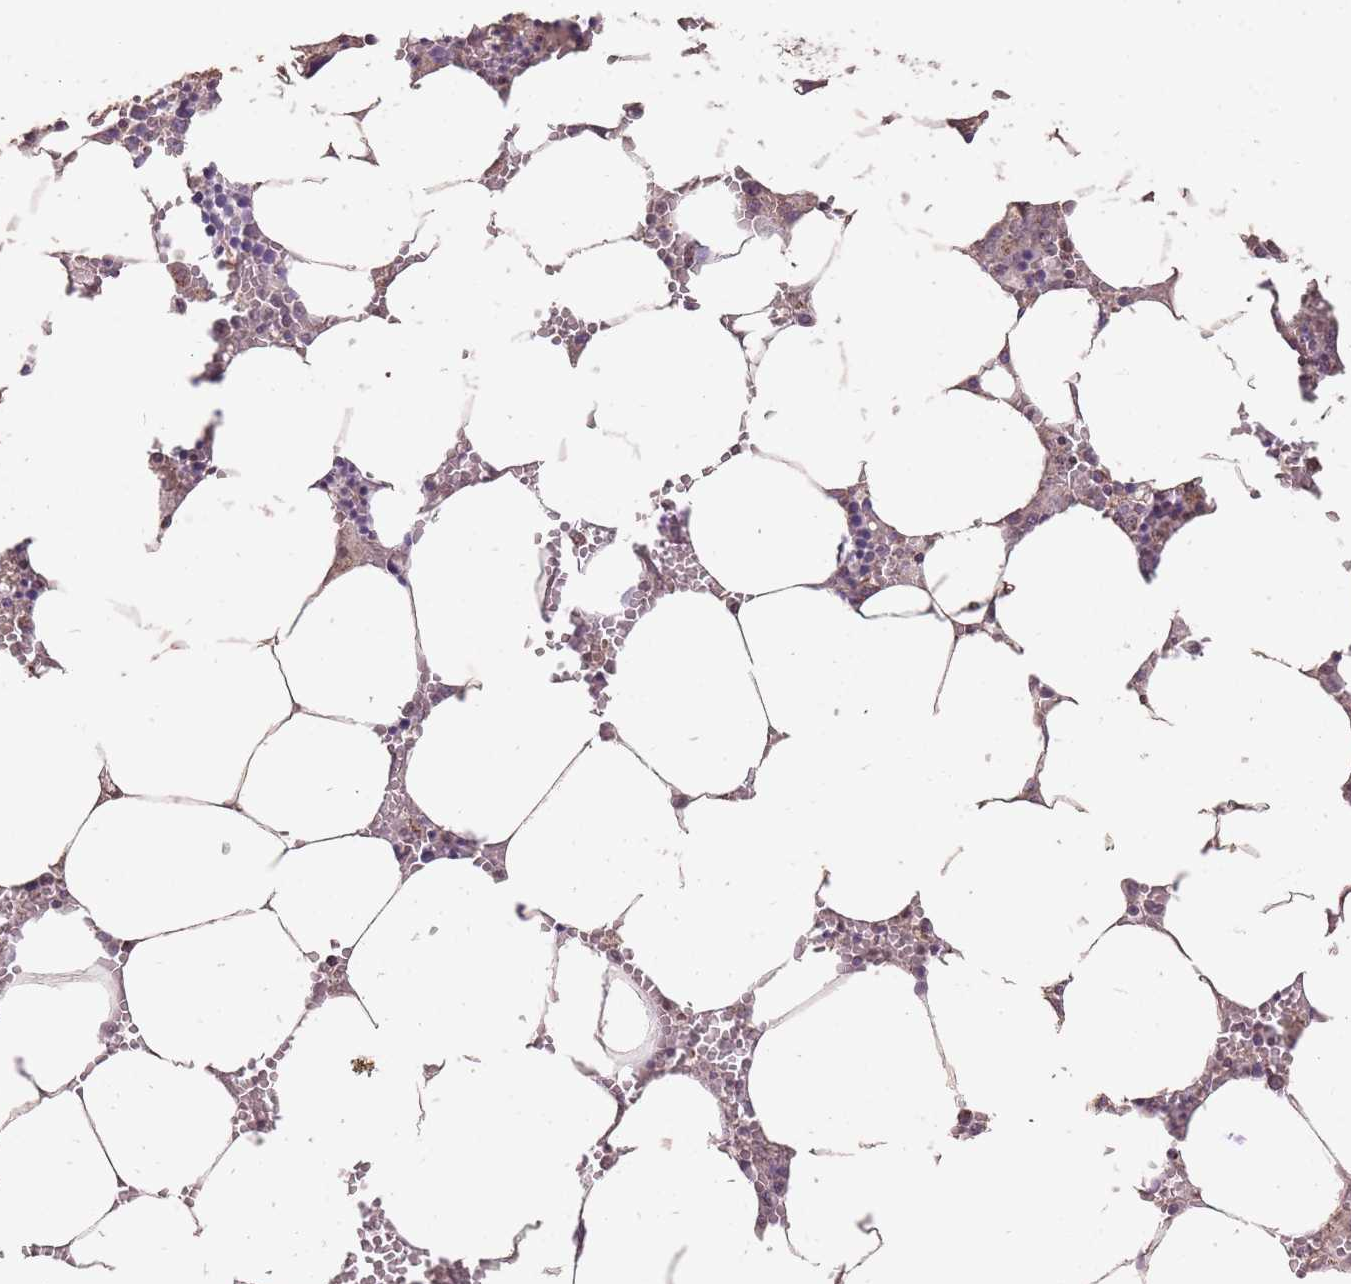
{"staining": {"intensity": "moderate", "quantity": "<25%", "location": "cytoplasmic/membranous,nuclear"}, "tissue": "bone marrow", "cell_type": "Hematopoietic cells", "image_type": "normal", "snomed": [{"axis": "morphology", "description": "Normal tissue, NOS"}, {"axis": "topography", "description": "Bone marrow"}], "caption": "DAB immunohistochemical staining of unremarkable bone marrow reveals moderate cytoplasmic/membranous,nuclear protein positivity in approximately <25% of hematopoietic cells.", "gene": "CNOT8", "patient": {"sex": "male", "age": 70}}